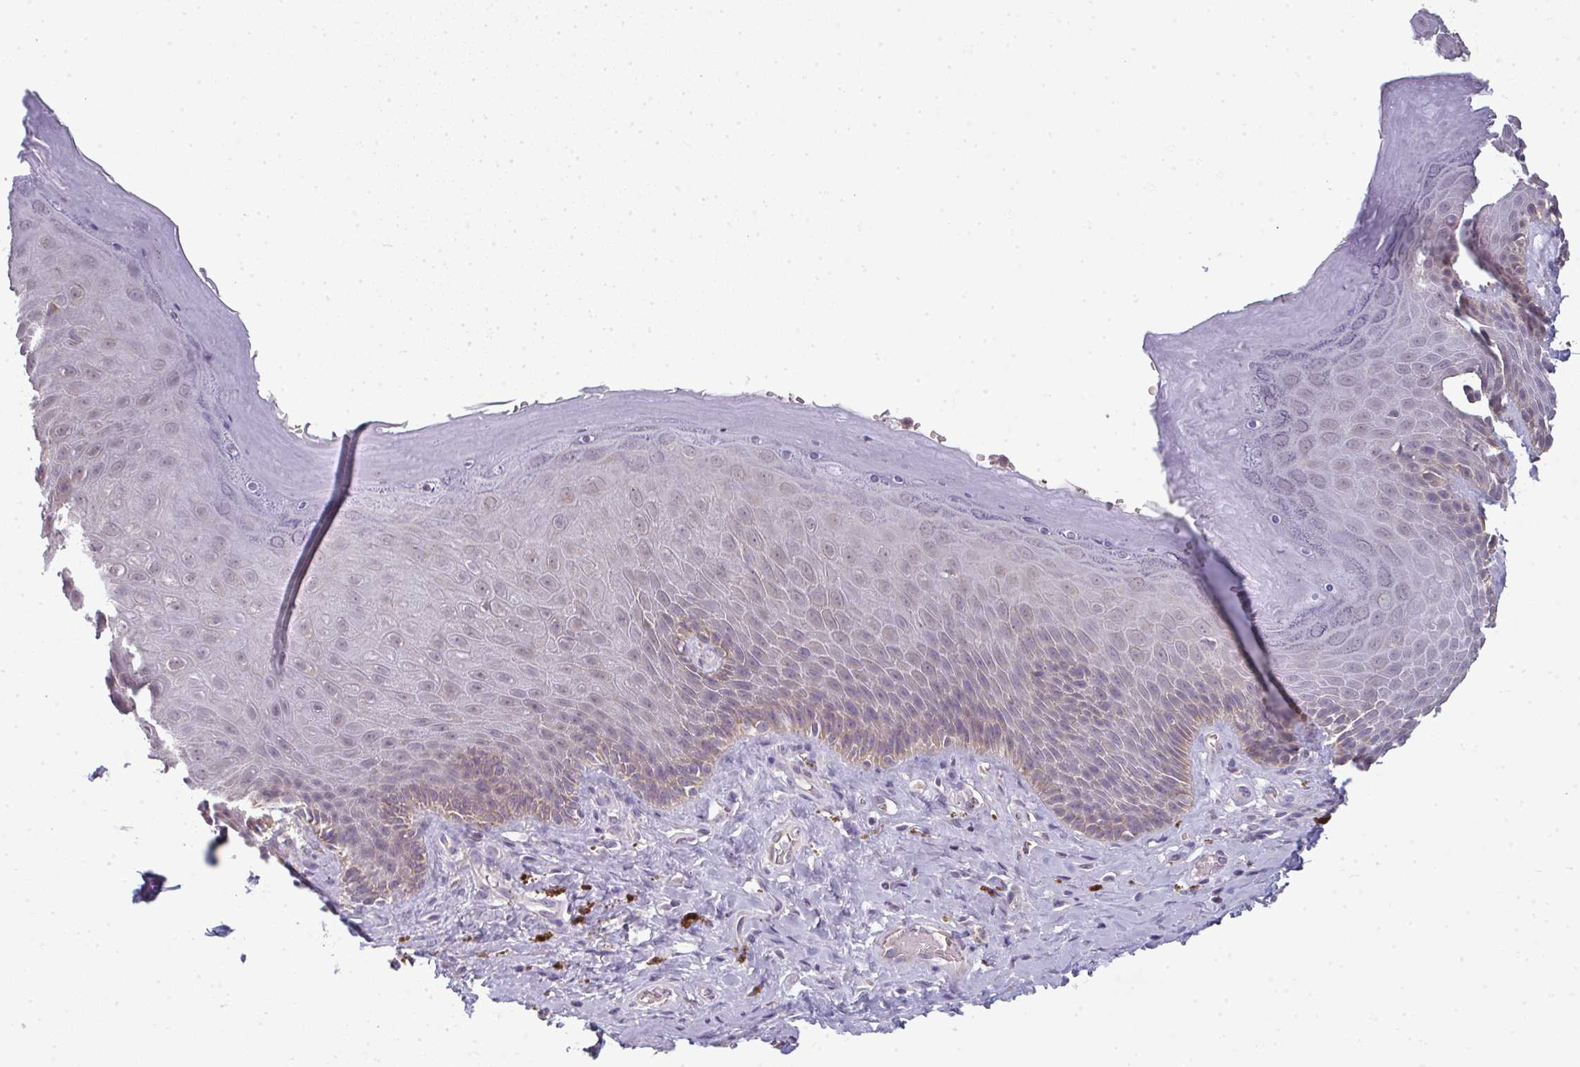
{"staining": {"intensity": "weak", "quantity": "25%-75%", "location": "nuclear"}, "tissue": "skin", "cell_type": "Epidermal cells", "image_type": "normal", "snomed": [{"axis": "morphology", "description": "Normal tissue, NOS"}, {"axis": "topography", "description": "Anal"}, {"axis": "topography", "description": "Peripheral nerve tissue"}], "caption": "Epidermal cells show low levels of weak nuclear expression in about 25%-75% of cells in unremarkable human skin. (brown staining indicates protein expression, while blue staining denotes nuclei).", "gene": "CXCR1", "patient": {"sex": "male", "age": 53}}